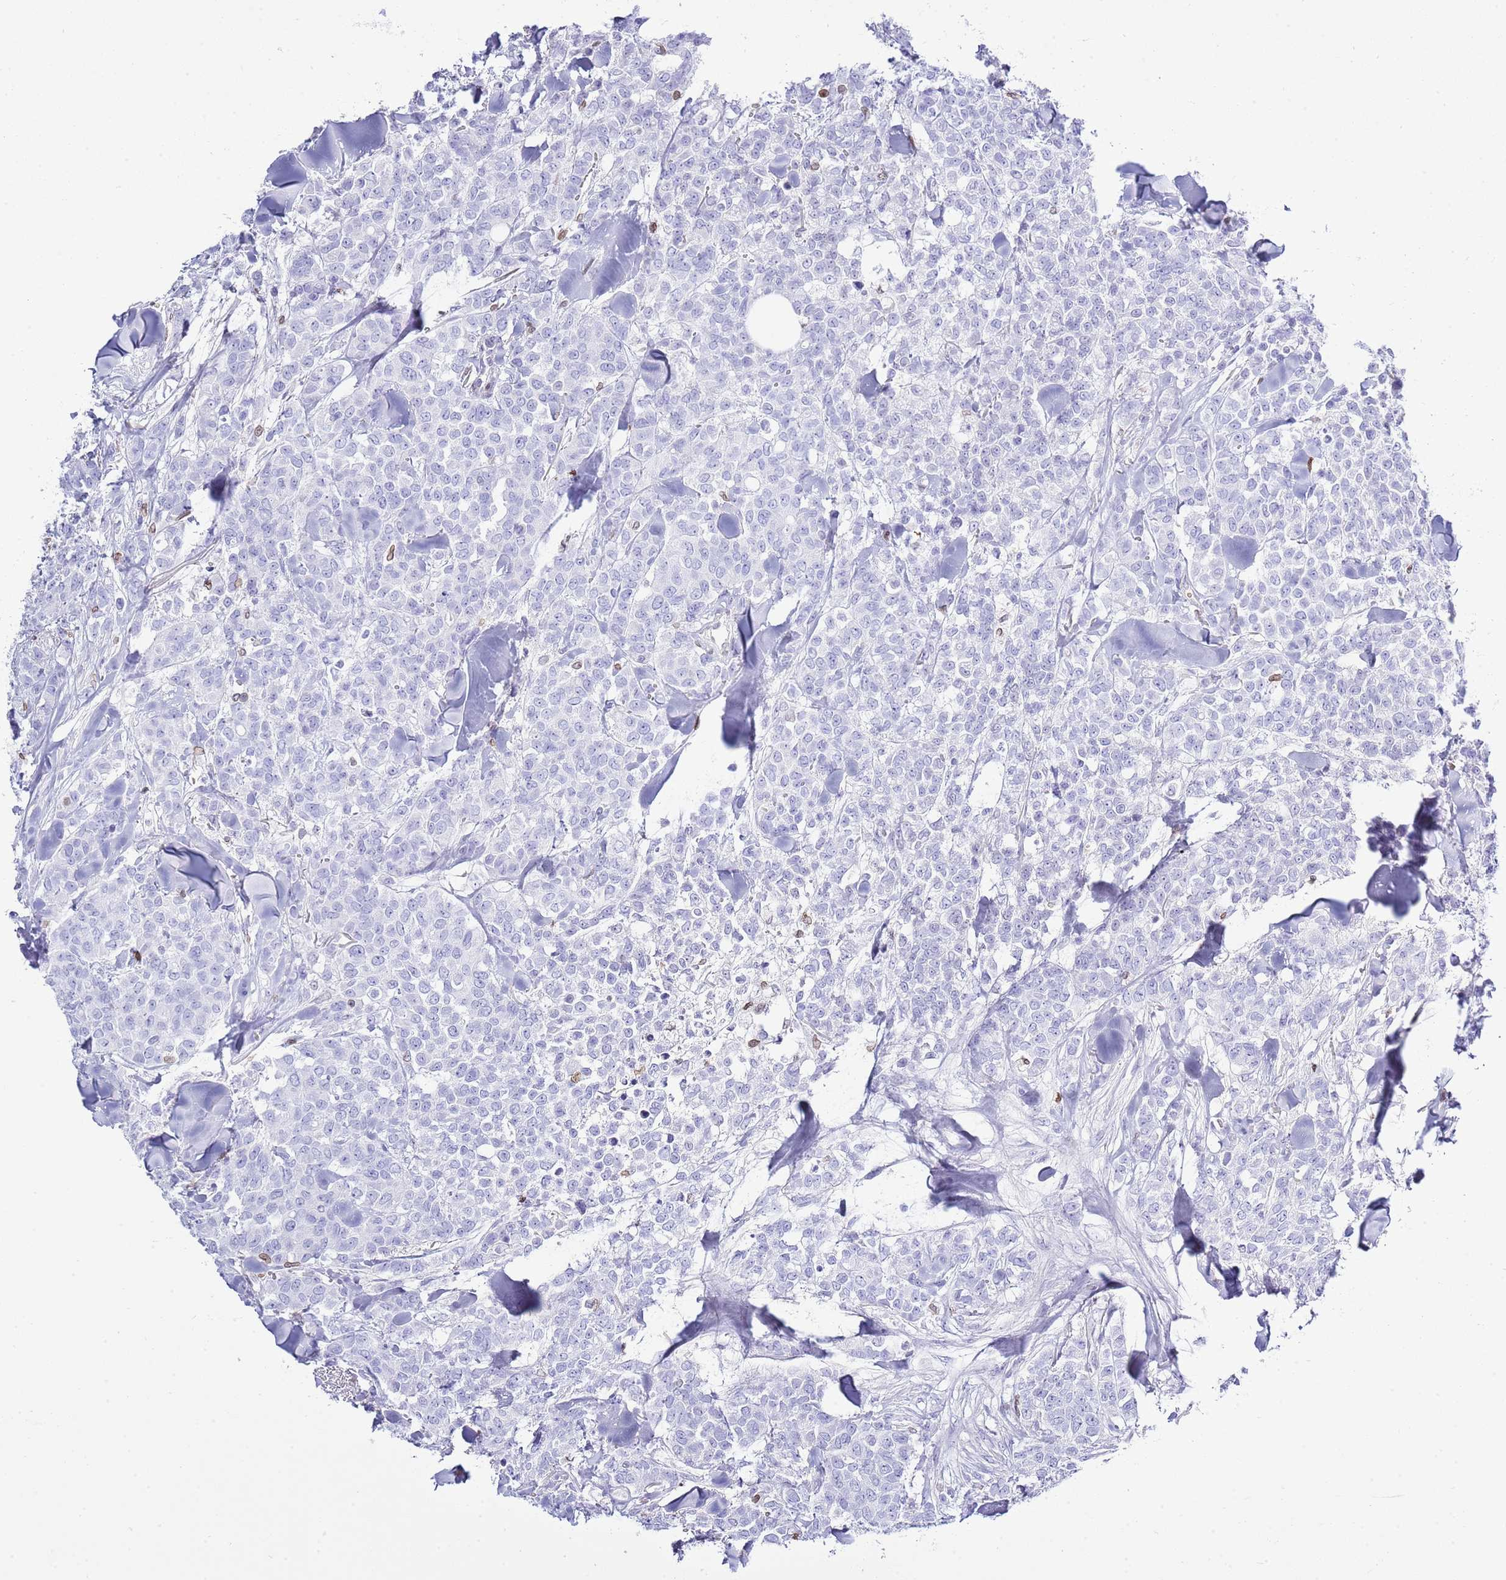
{"staining": {"intensity": "negative", "quantity": "none", "location": "none"}, "tissue": "breast cancer", "cell_type": "Tumor cells", "image_type": "cancer", "snomed": [{"axis": "morphology", "description": "Lobular carcinoma"}, {"axis": "topography", "description": "Breast"}], "caption": "Immunohistochemistry micrograph of neoplastic tissue: human breast lobular carcinoma stained with DAB (3,3'-diaminobenzidine) exhibits no significant protein positivity in tumor cells.", "gene": "LBR", "patient": {"sex": "female", "age": 91}}